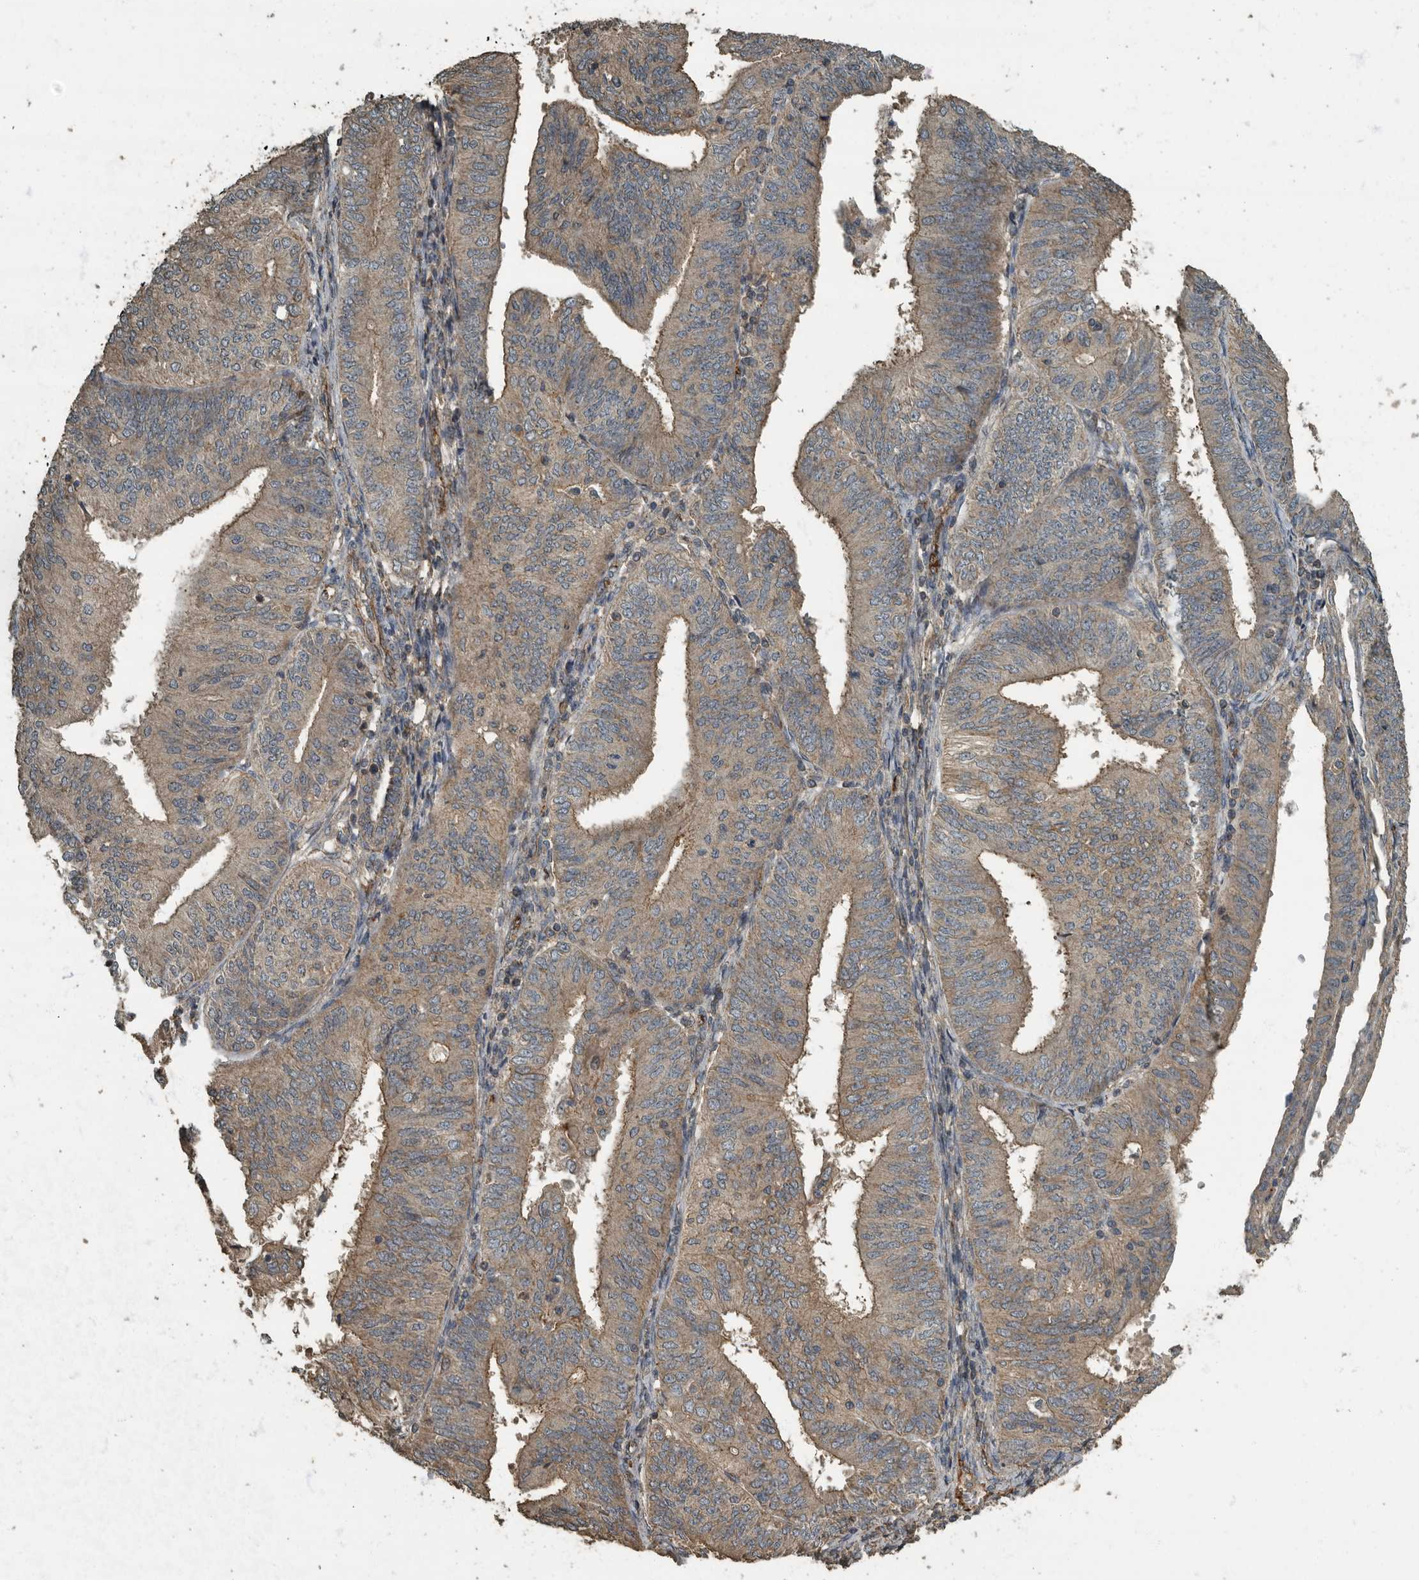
{"staining": {"intensity": "weak", "quantity": ">75%", "location": "cytoplasmic/membranous"}, "tissue": "endometrial cancer", "cell_type": "Tumor cells", "image_type": "cancer", "snomed": [{"axis": "morphology", "description": "Adenocarcinoma, NOS"}, {"axis": "topography", "description": "Endometrium"}], "caption": "Endometrial cancer tissue shows weak cytoplasmic/membranous staining in approximately >75% of tumor cells, visualized by immunohistochemistry.", "gene": "IL15RA", "patient": {"sex": "female", "age": 58}}